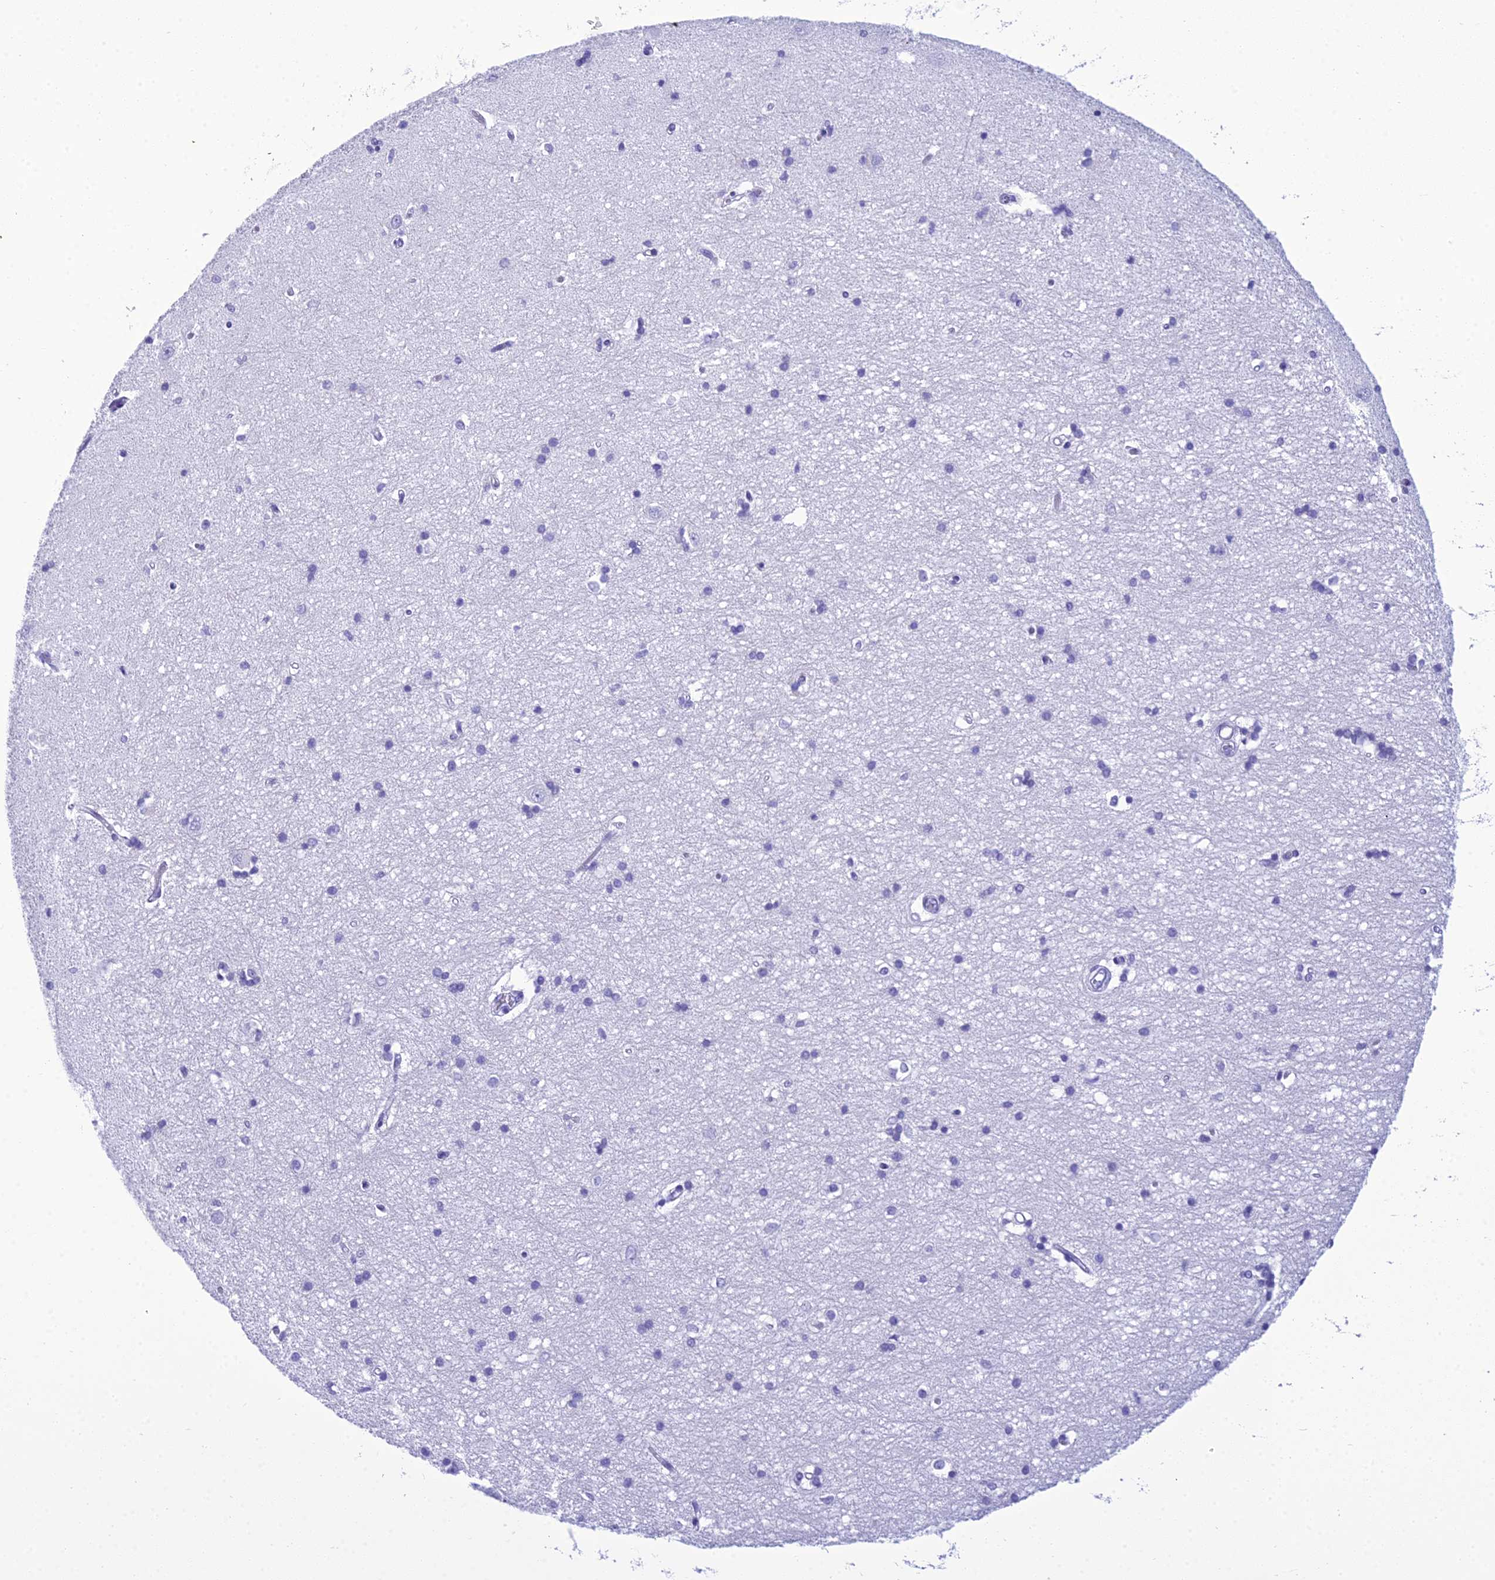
{"staining": {"intensity": "negative", "quantity": "none", "location": "none"}, "tissue": "hippocampus", "cell_type": "Glial cells", "image_type": "normal", "snomed": [{"axis": "morphology", "description": "Normal tissue, NOS"}, {"axis": "topography", "description": "Hippocampus"}], "caption": "This is an immunohistochemistry photomicrograph of benign human hippocampus. There is no staining in glial cells.", "gene": "ZNF442", "patient": {"sex": "male", "age": 45}}